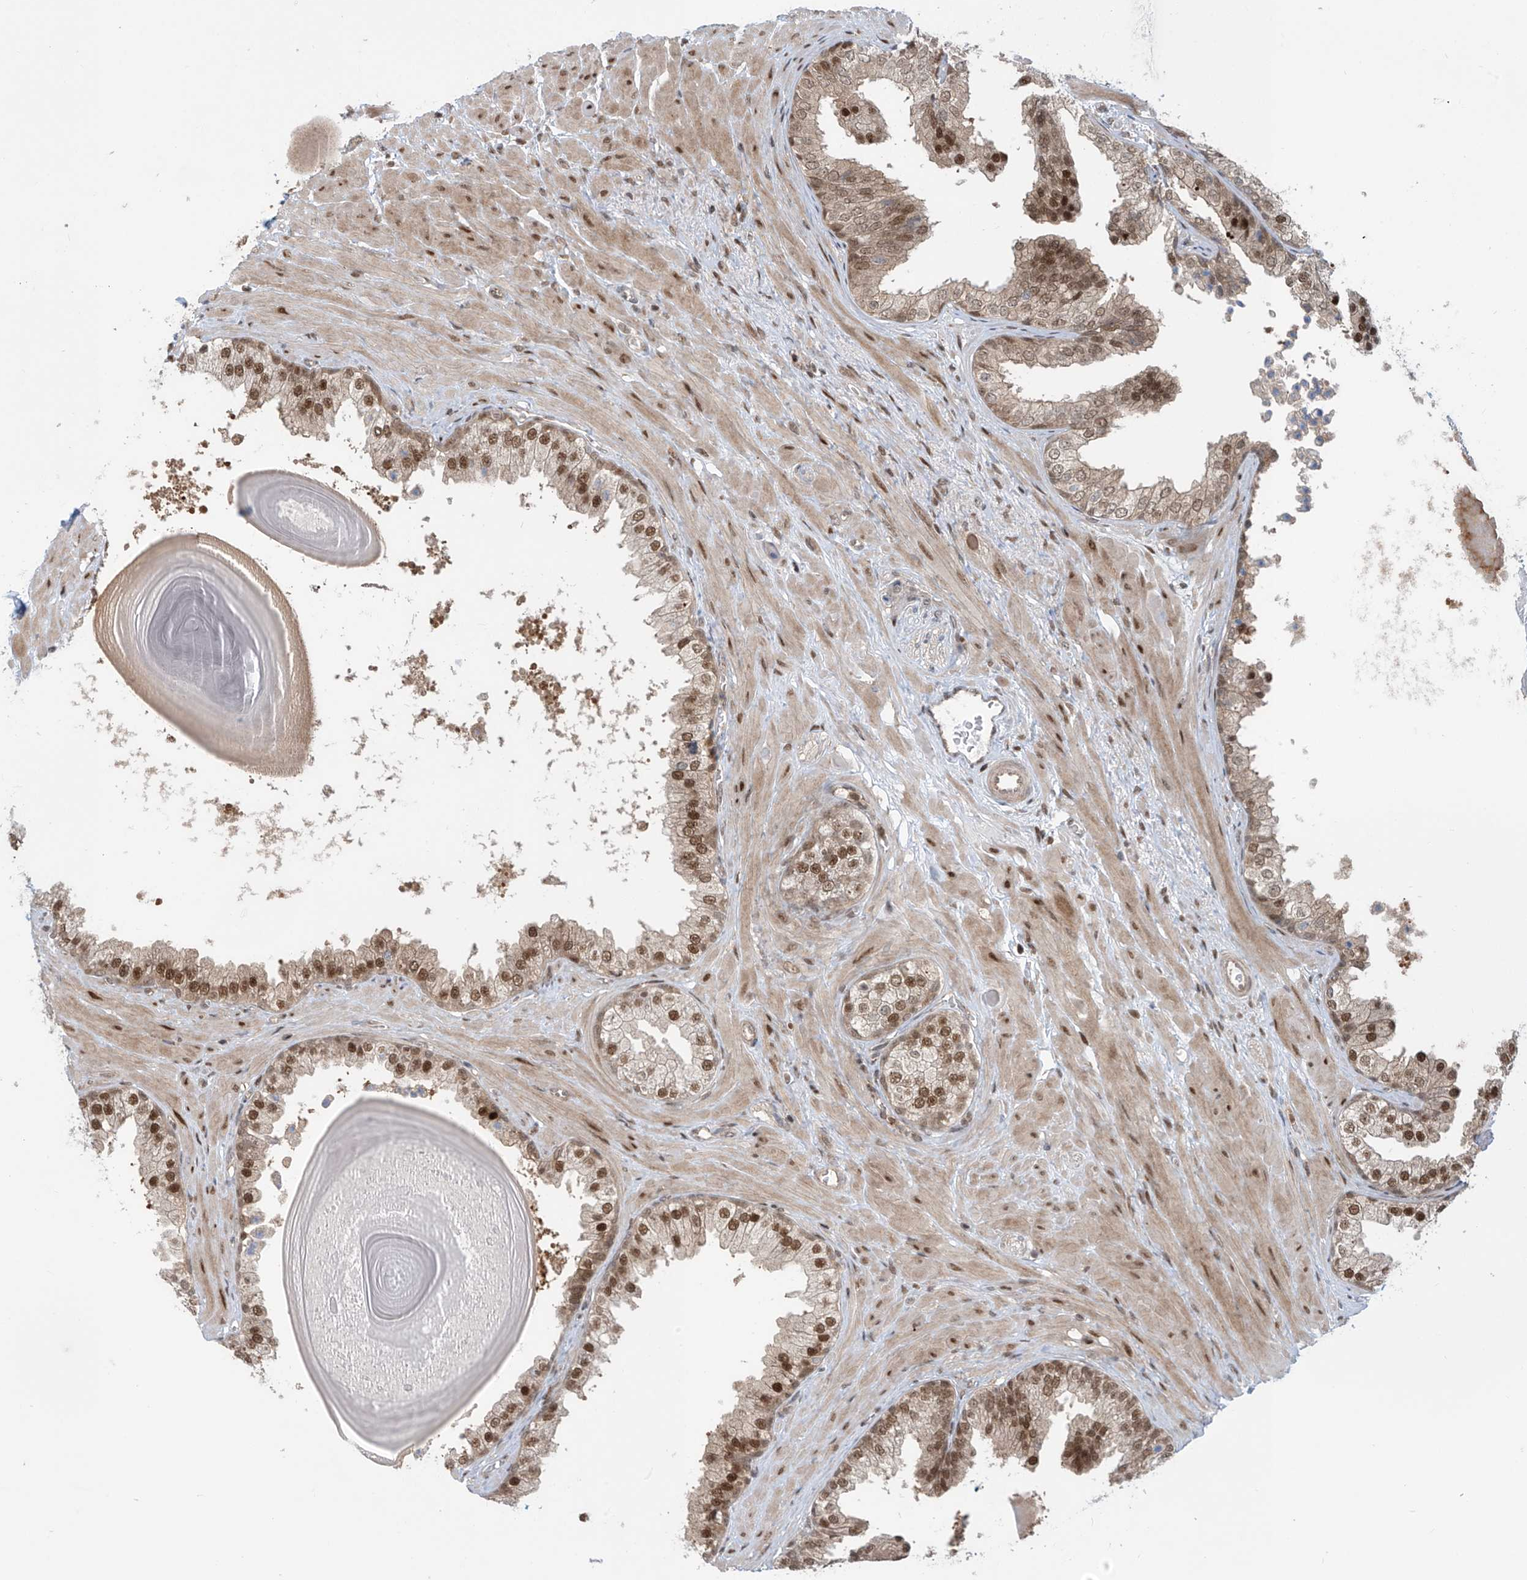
{"staining": {"intensity": "moderate", "quantity": ">75%", "location": "cytoplasmic/membranous,nuclear"}, "tissue": "prostate", "cell_type": "Glandular cells", "image_type": "normal", "snomed": [{"axis": "morphology", "description": "Normal tissue, NOS"}, {"axis": "topography", "description": "Prostate"}], "caption": "Benign prostate exhibits moderate cytoplasmic/membranous,nuclear expression in about >75% of glandular cells The protein of interest is stained brown, and the nuclei are stained in blue (DAB IHC with brightfield microscopy, high magnification)..", "gene": "LAGE3", "patient": {"sex": "male", "age": 48}}